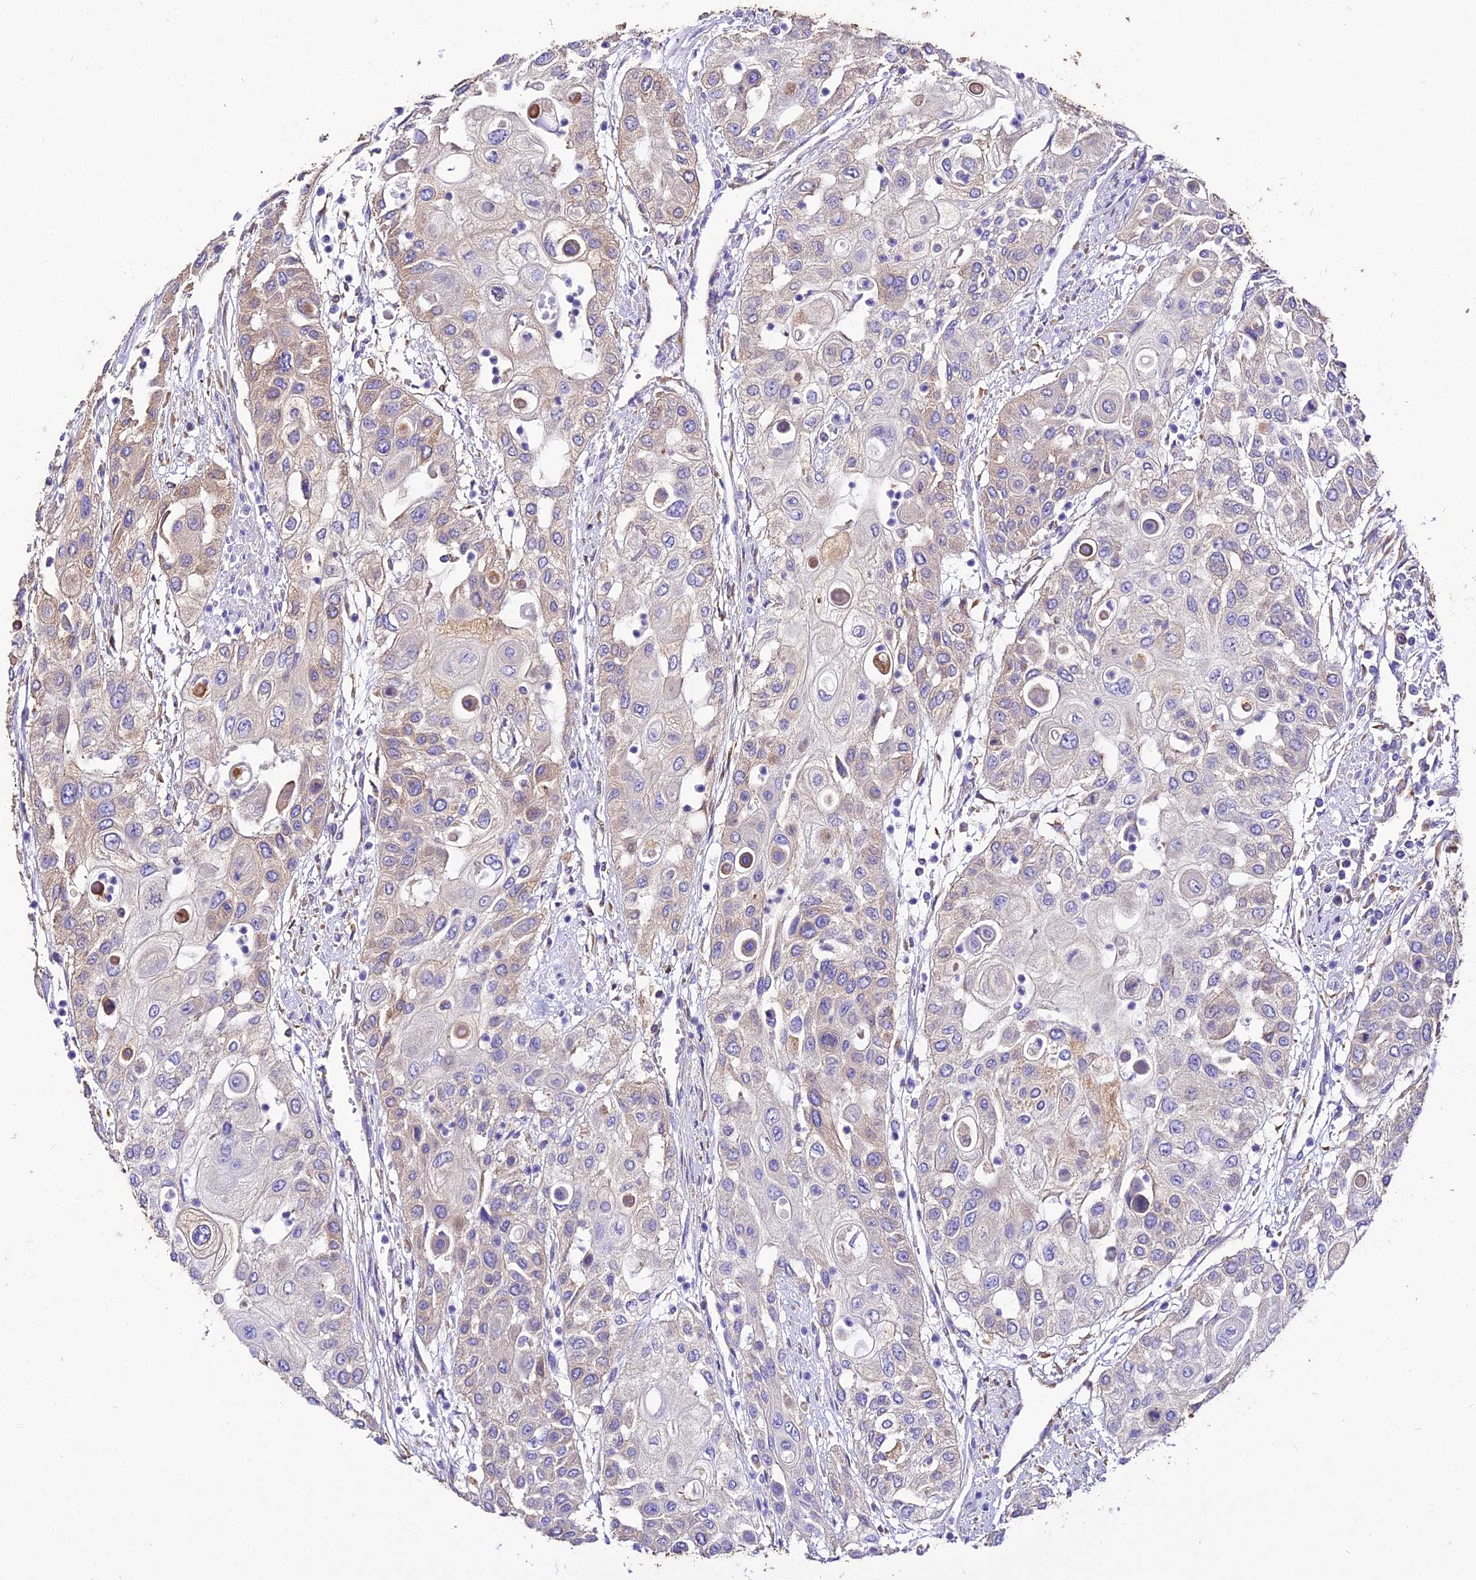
{"staining": {"intensity": "negative", "quantity": "none", "location": "none"}, "tissue": "urothelial cancer", "cell_type": "Tumor cells", "image_type": "cancer", "snomed": [{"axis": "morphology", "description": "Urothelial carcinoma, High grade"}, {"axis": "topography", "description": "Urinary bladder"}], "caption": "Micrograph shows no significant protein expression in tumor cells of urothelial carcinoma (high-grade). (DAB immunohistochemistry, high magnification).", "gene": "TUBA3D", "patient": {"sex": "female", "age": 79}}